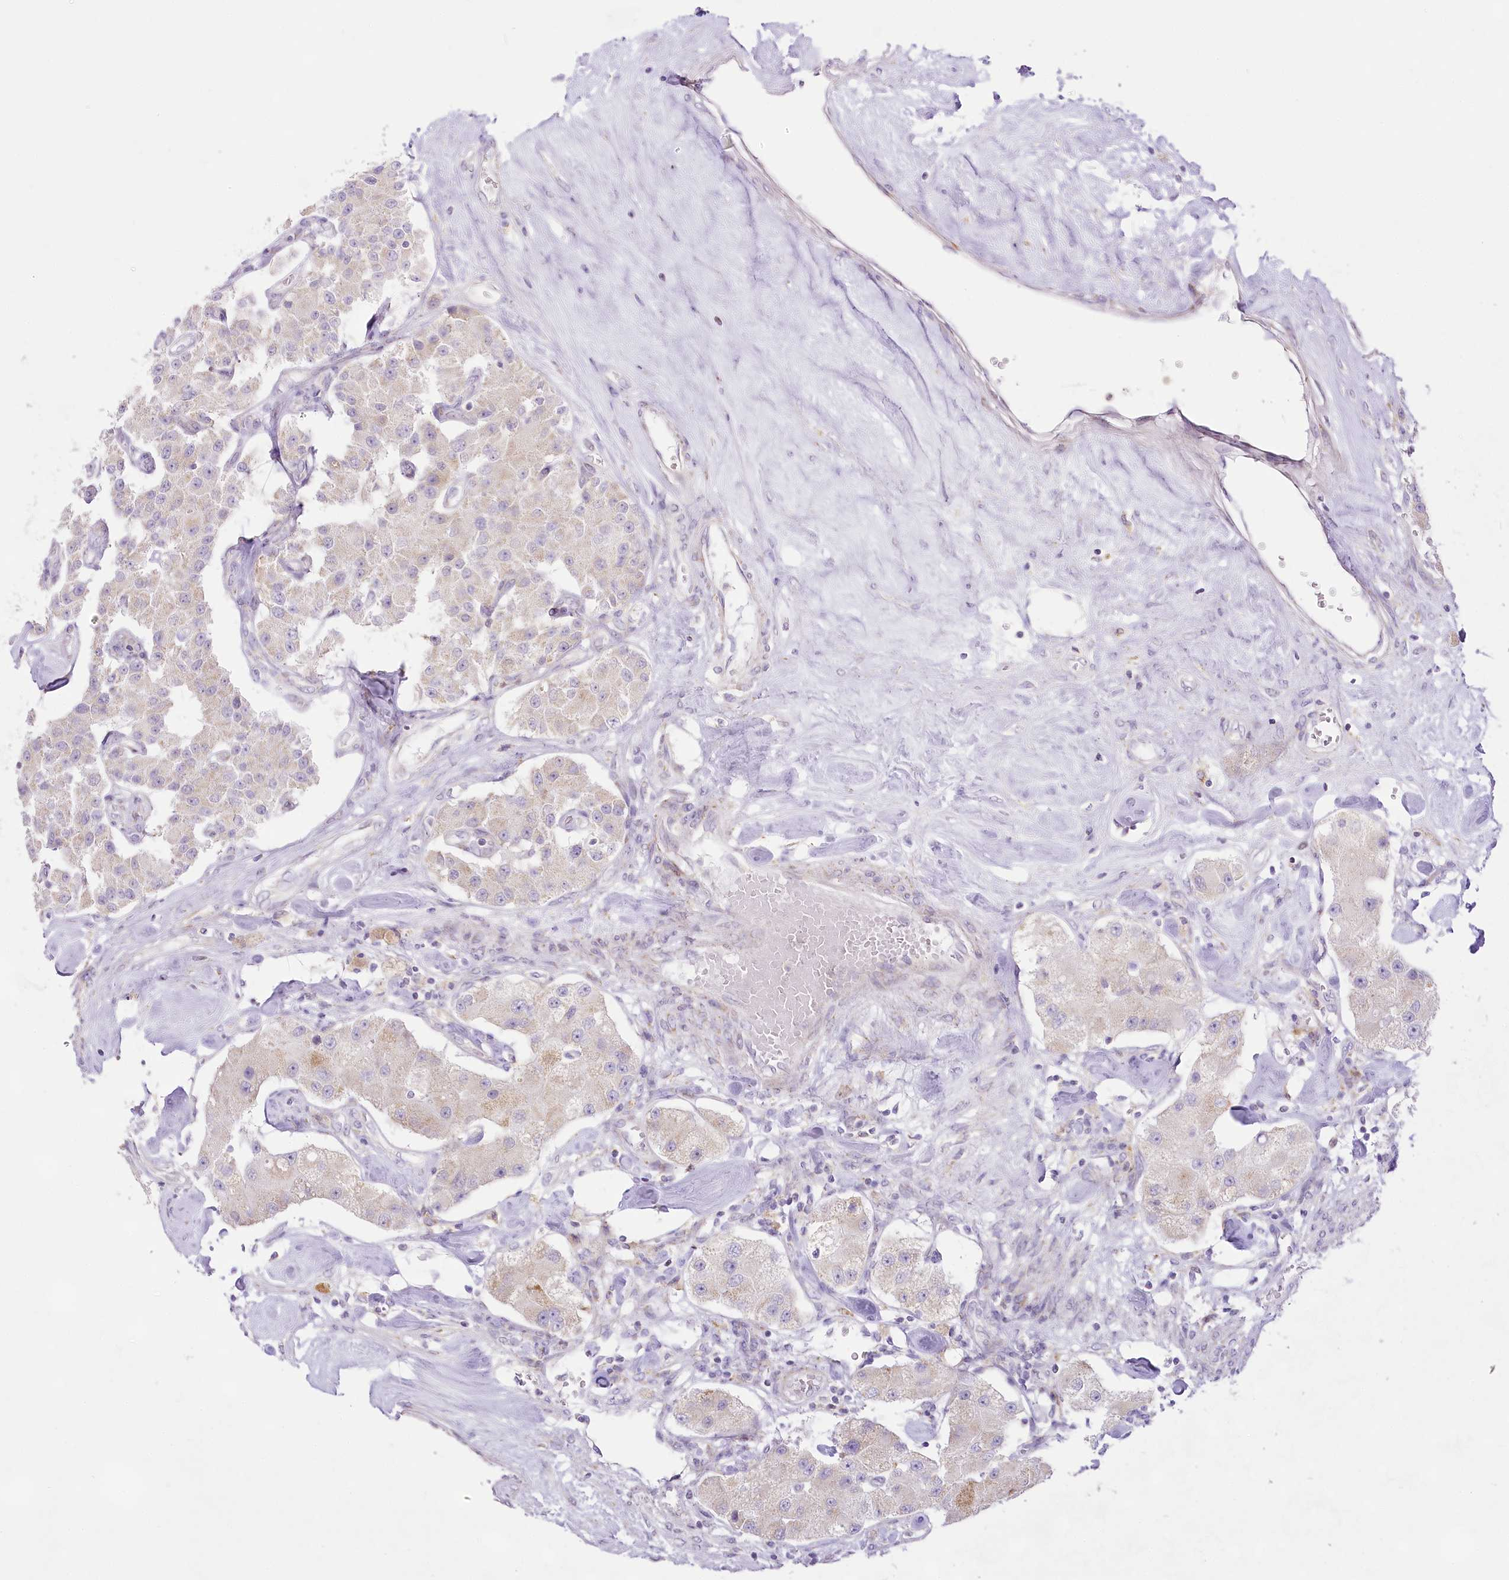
{"staining": {"intensity": "negative", "quantity": "none", "location": "none"}, "tissue": "carcinoid", "cell_type": "Tumor cells", "image_type": "cancer", "snomed": [{"axis": "morphology", "description": "Carcinoid, malignant, NOS"}, {"axis": "topography", "description": "Pancreas"}], "caption": "Micrograph shows no protein staining in tumor cells of carcinoid tissue. The staining was performed using DAB to visualize the protein expression in brown, while the nuclei were stained in blue with hematoxylin (Magnification: 20x).", "gene": "CCDC30", "patient": {"sex": "male", "age": 41}}